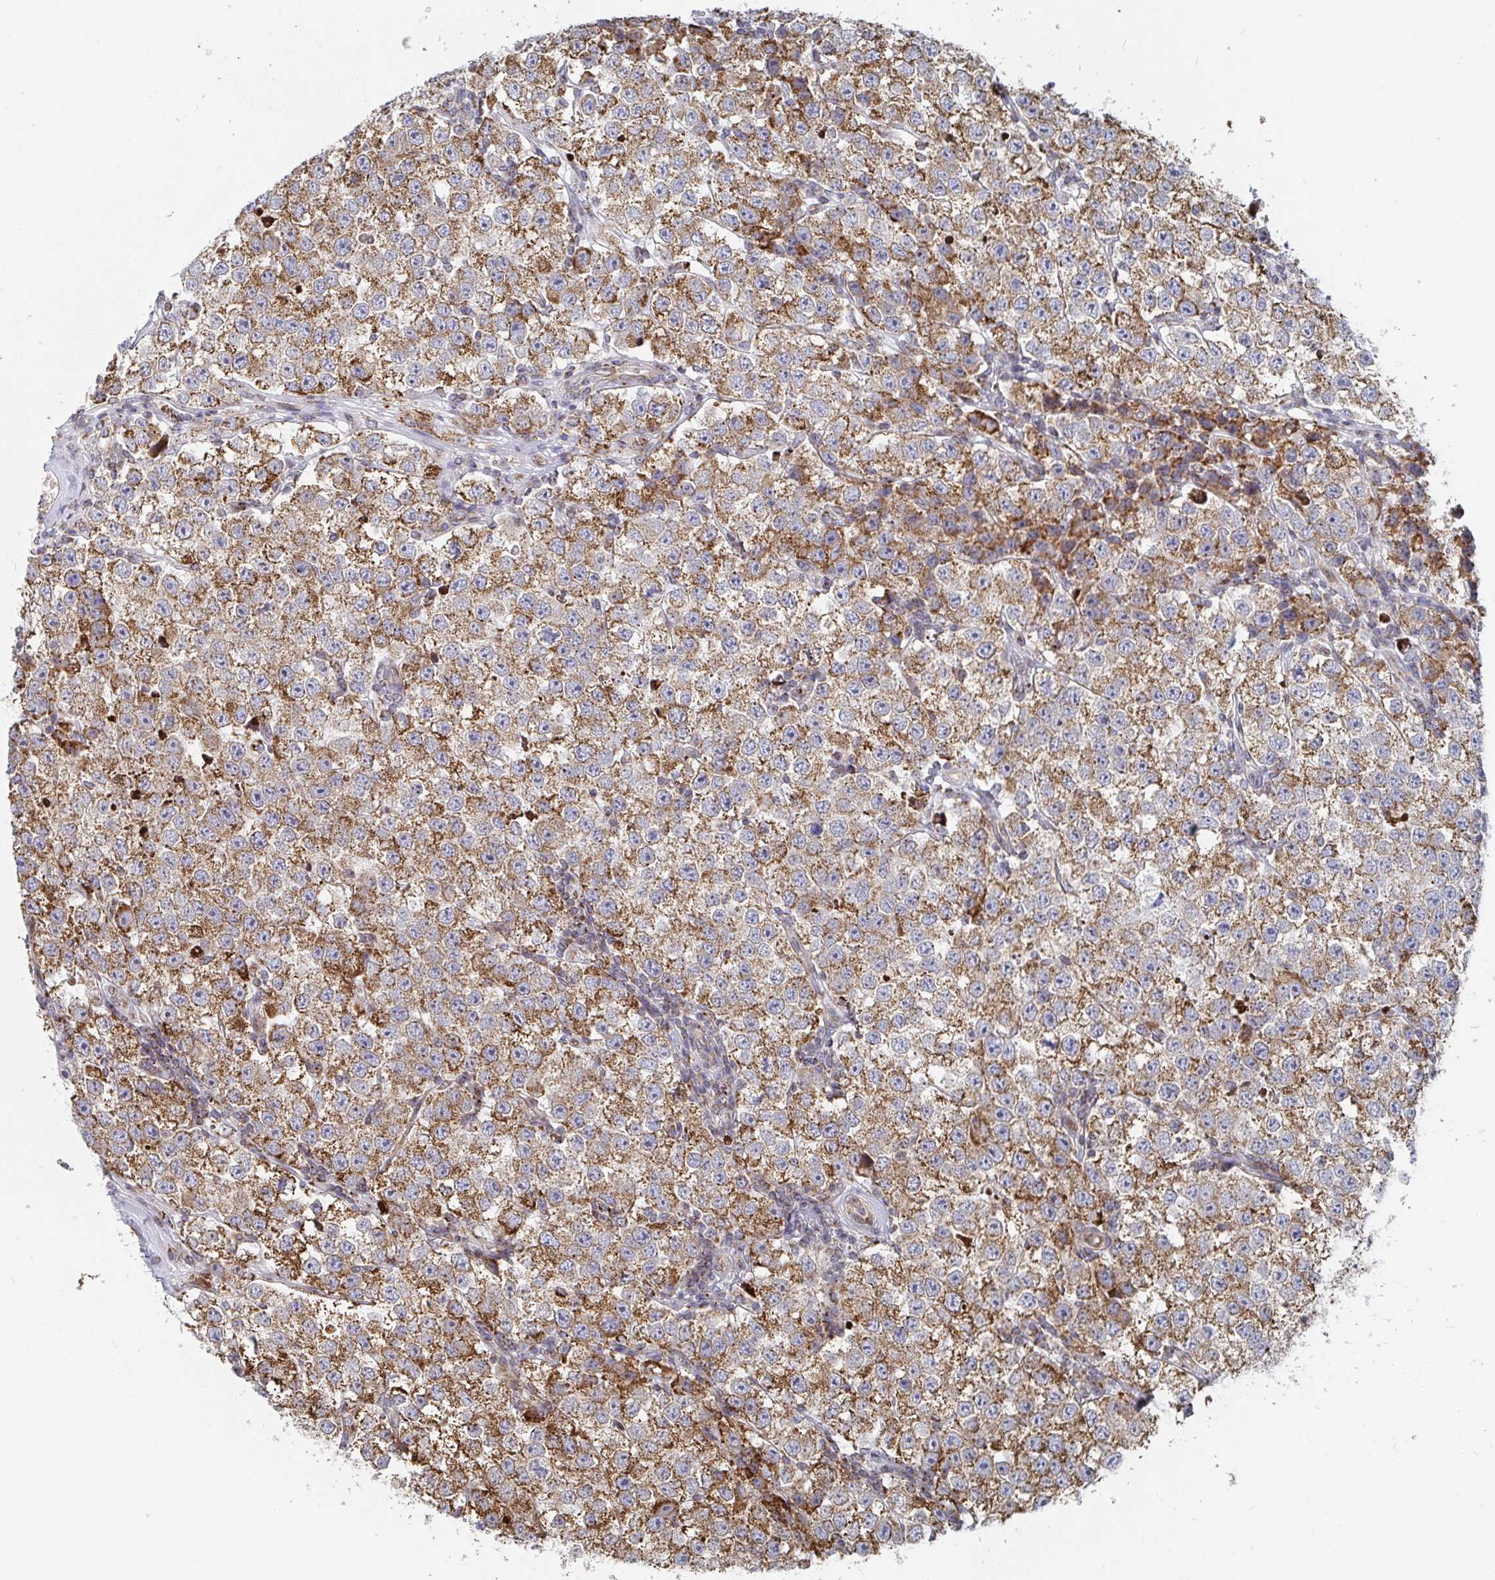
{"staining": {"intensity": "moderate", "quantity": ">75%", "location": "cytoplasmic/membranous"}, "tissue": "testis cancer", "cell_type": "Tumor cells", "image_type": "cancer", "snomed": [{"axis": "morphology", "description": "Seminoma, NOS"}, {"axis": "topography", "description": "Testis"}], "caption": "Protein staining exhibits moderate cytoplasmic/membranous positivity in approximately >75% of tumor cells in testis cancer (seminoma). (DAB (3,3'-diaminobenzidine) IHC with brightfield microscopy, high magnification).", "gene": "STARD8", "patient": {"sex": "male", "age": 34}}